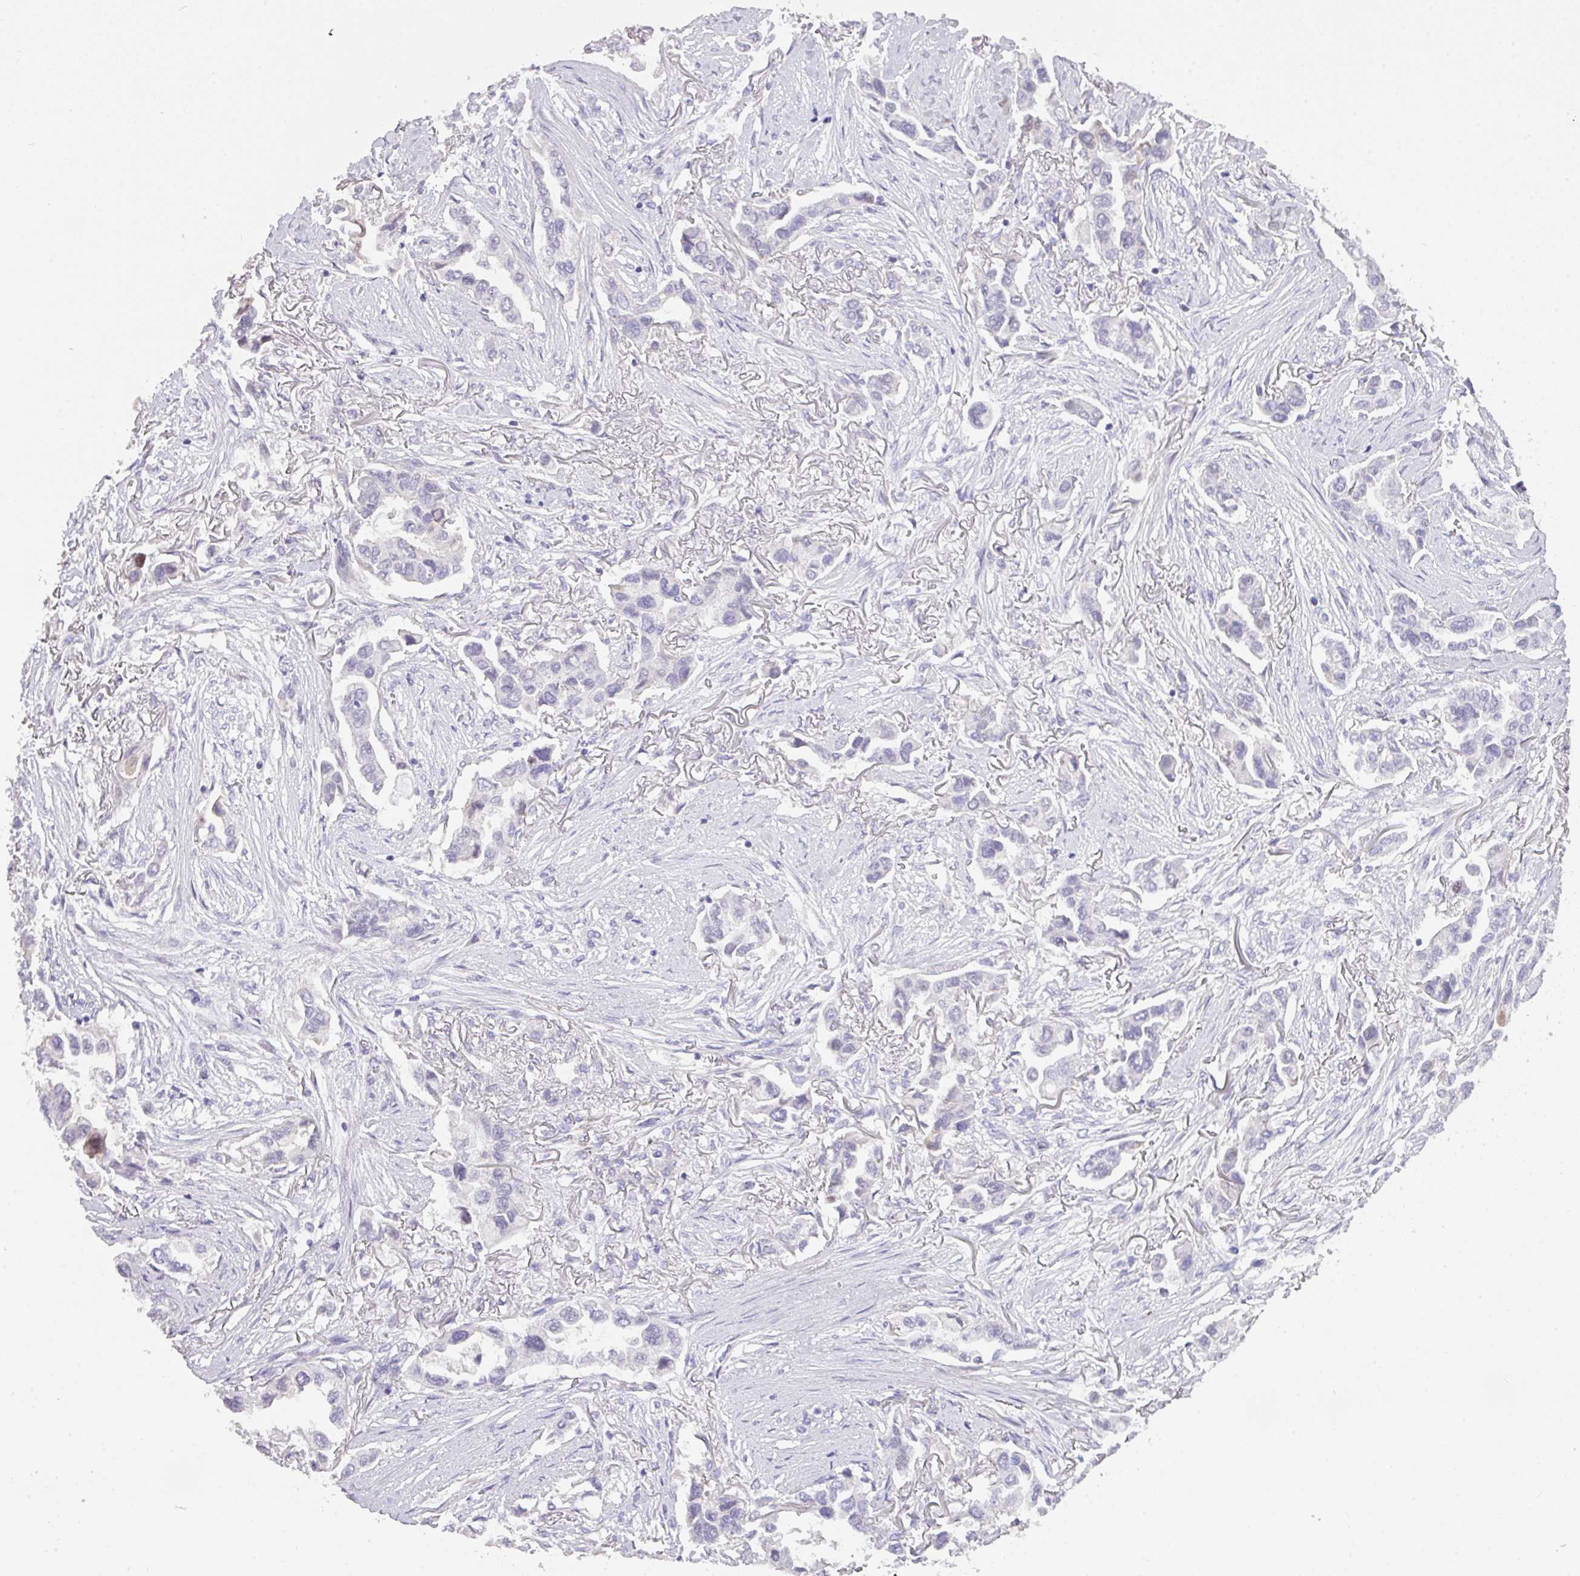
{"staining": {"intensity": "negative", "quantity": "none", "location": "none"}, "tissue": "lung cancer", "cell_type": "Tumor cells", "image_type": "cancer", "snomed": [{"axis": "morphology", "description": "Adenocarcinoma, NOS"}, {"axis": "topography", "description": "Lung"}], "caption": "The image displays no significant positivity in tumor cells of adenocarcinoma (lung).", "gene": "ANKRD13B", "patient": {"sex": "female", "age": 76}}